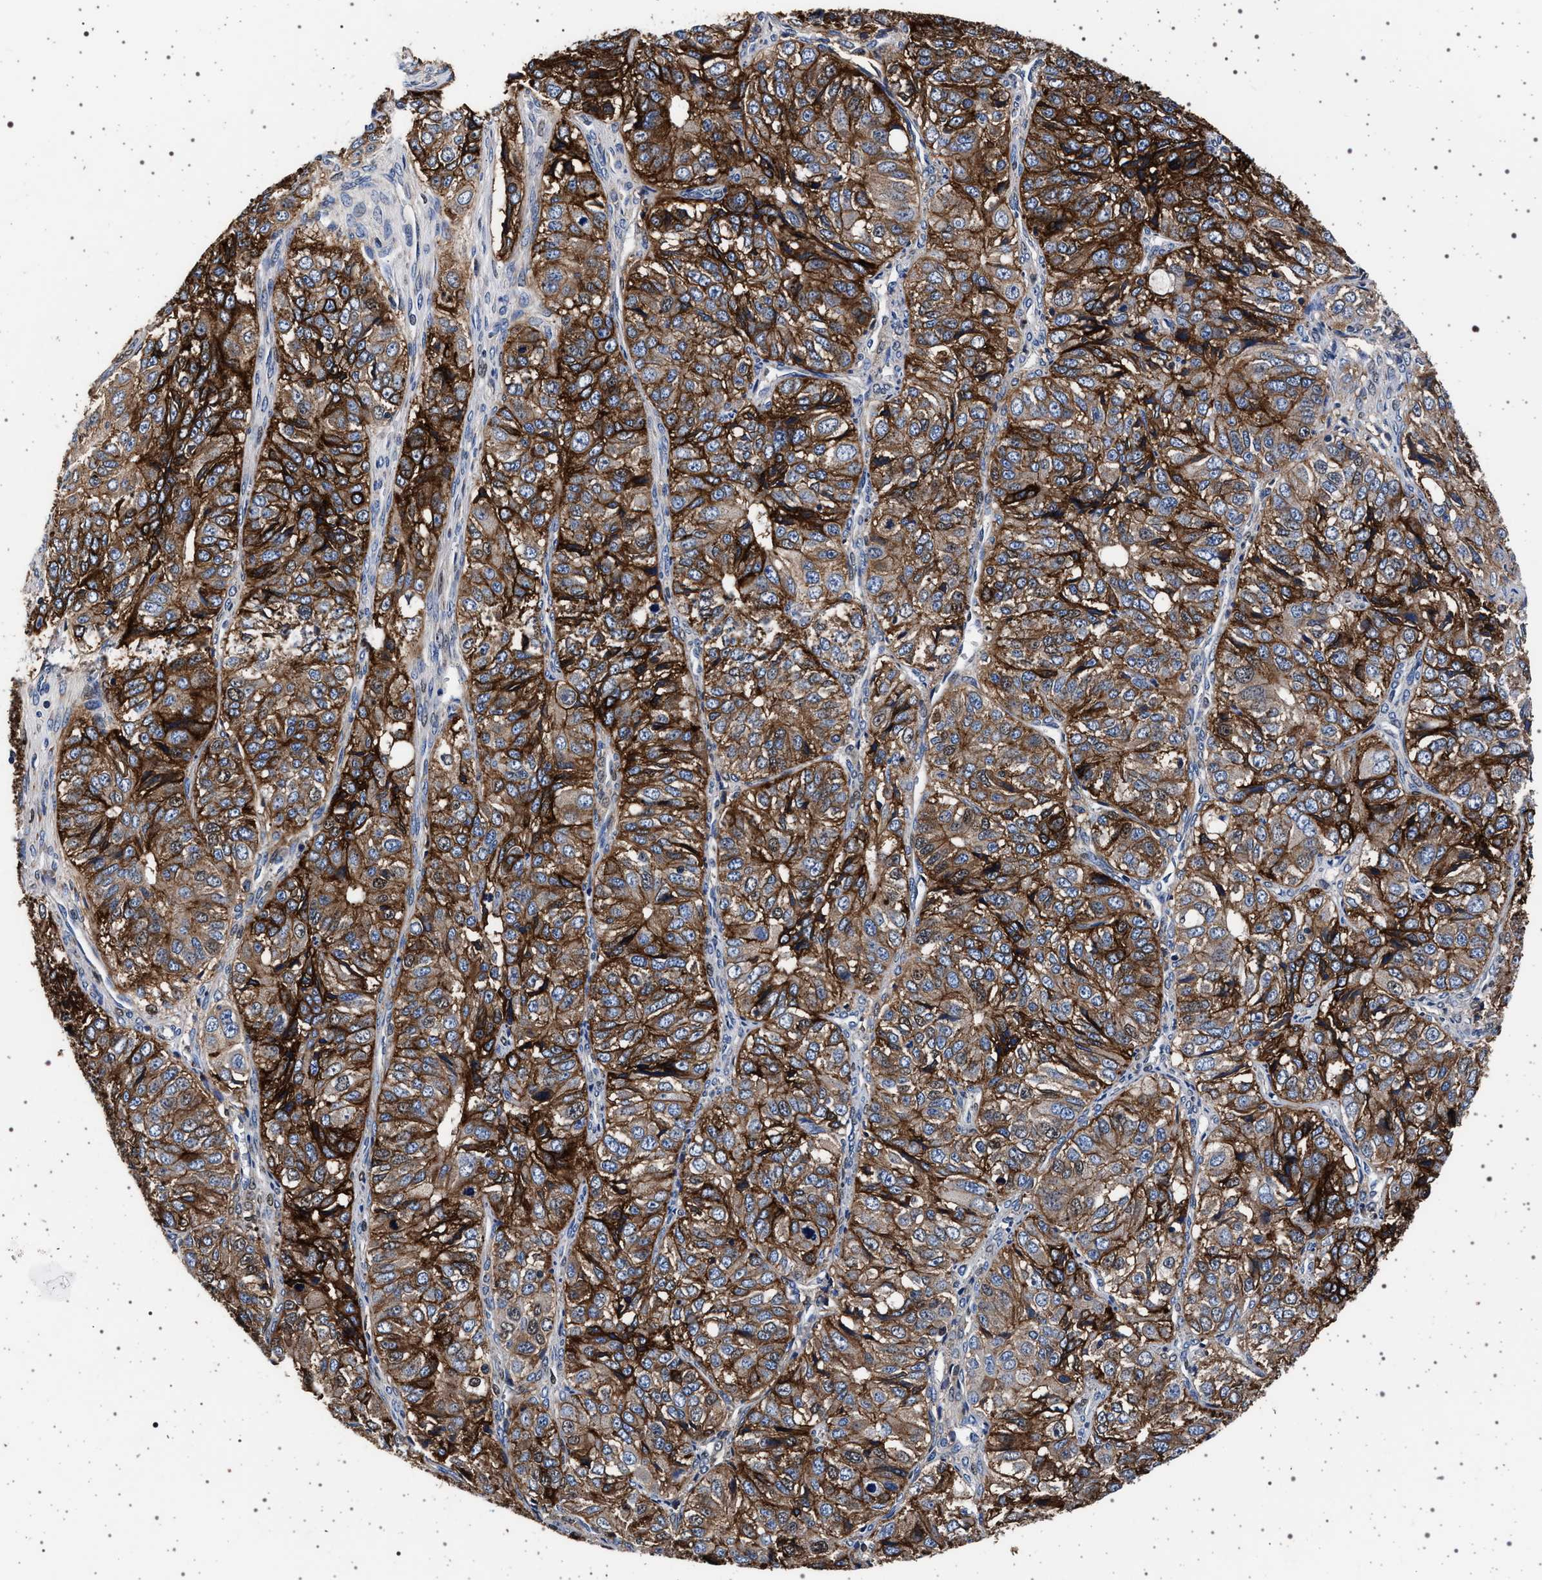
{"staining": {"intensity": "strong", "quantity": ">75%", "location": "cytoplasmic/membranous"}, "tissue": "ovarian cancer", "cell_type": "Tumor cells", "image_type": "cancer", "snomed": [{"axis": "morphology", "description": "Carcinoma, endometroid"}, {"axis": "topography", "description": "Ovary"}], "caption": "High-power microscopy captured an immunohistochemistry histopathology image of ovarian cancer (endometroid carcinoma), revealing strong cytoplasmic/membranous expression in about >75% of tumor cells. Using DAB (brown) and hematoxylin (blue) stains, captured at high magnification using brightfield microscopy.", "gene": "MAP3K2", "patient": {"sex": "female", "age": 51}}